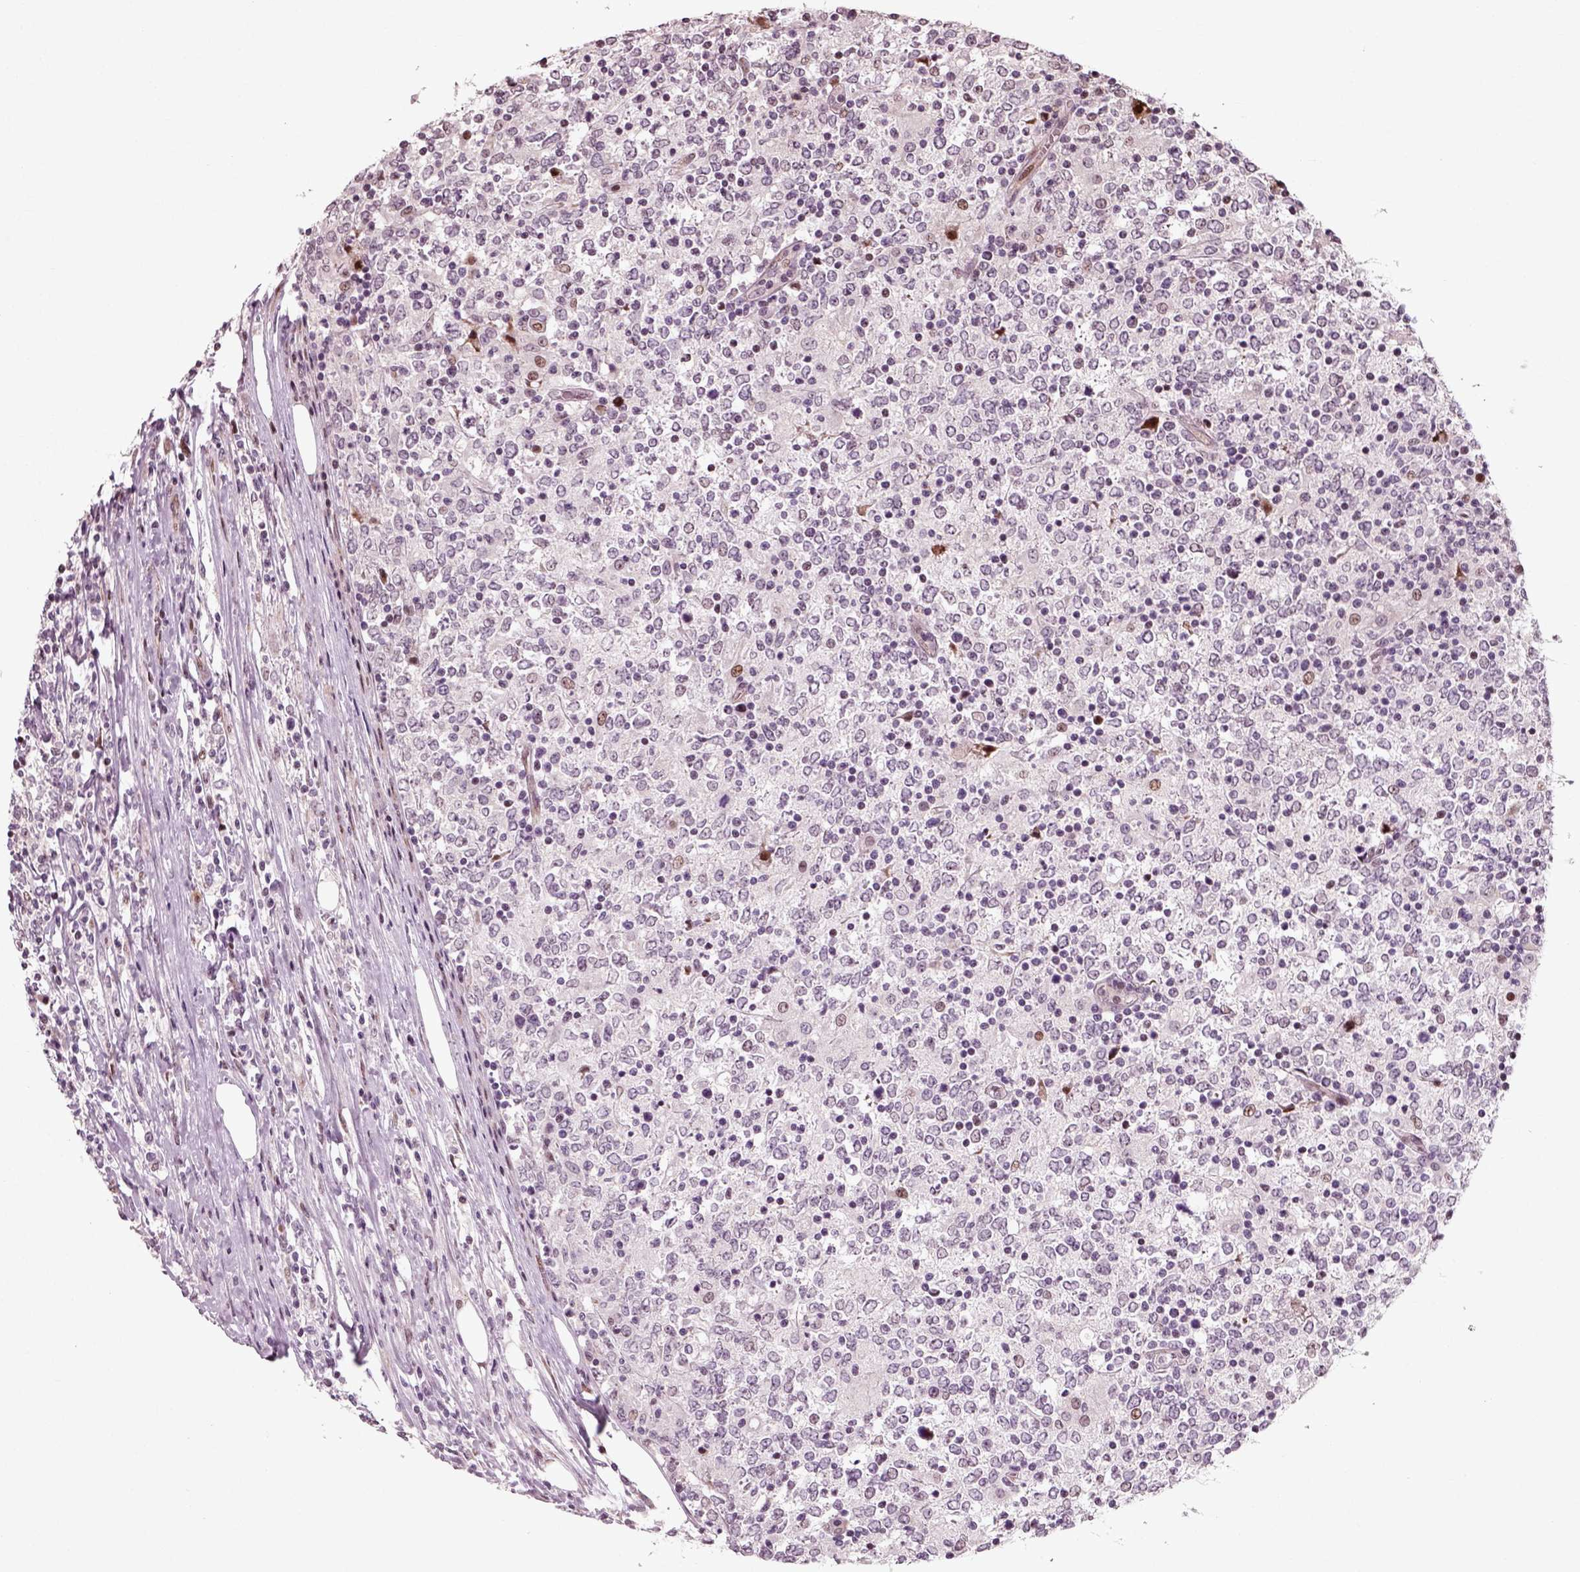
{"staining": {"intensity": "negative", "quantity": "none", "location": "none"}, "tissue": "lymphoma", "cell_type": "Tumor cells", "image_type": "cancer", "snomed": [{"axis": "morphology", "description": "Malignant lymphoma, non-Hodgkin's type, High grade"}, {"axis": "topography", "description": "Lymph node"}], "caption": "The IHC photomicrograph has no significant staining in tumor cells of high-grade malignant lymphoma, non-Hodgkin's type tissue. (DAB immunohistochemistry visualized using brightfield microscopy, high magnification).", "gene": "CDC14A", "patient": {"sex": "female", "age": 84}}